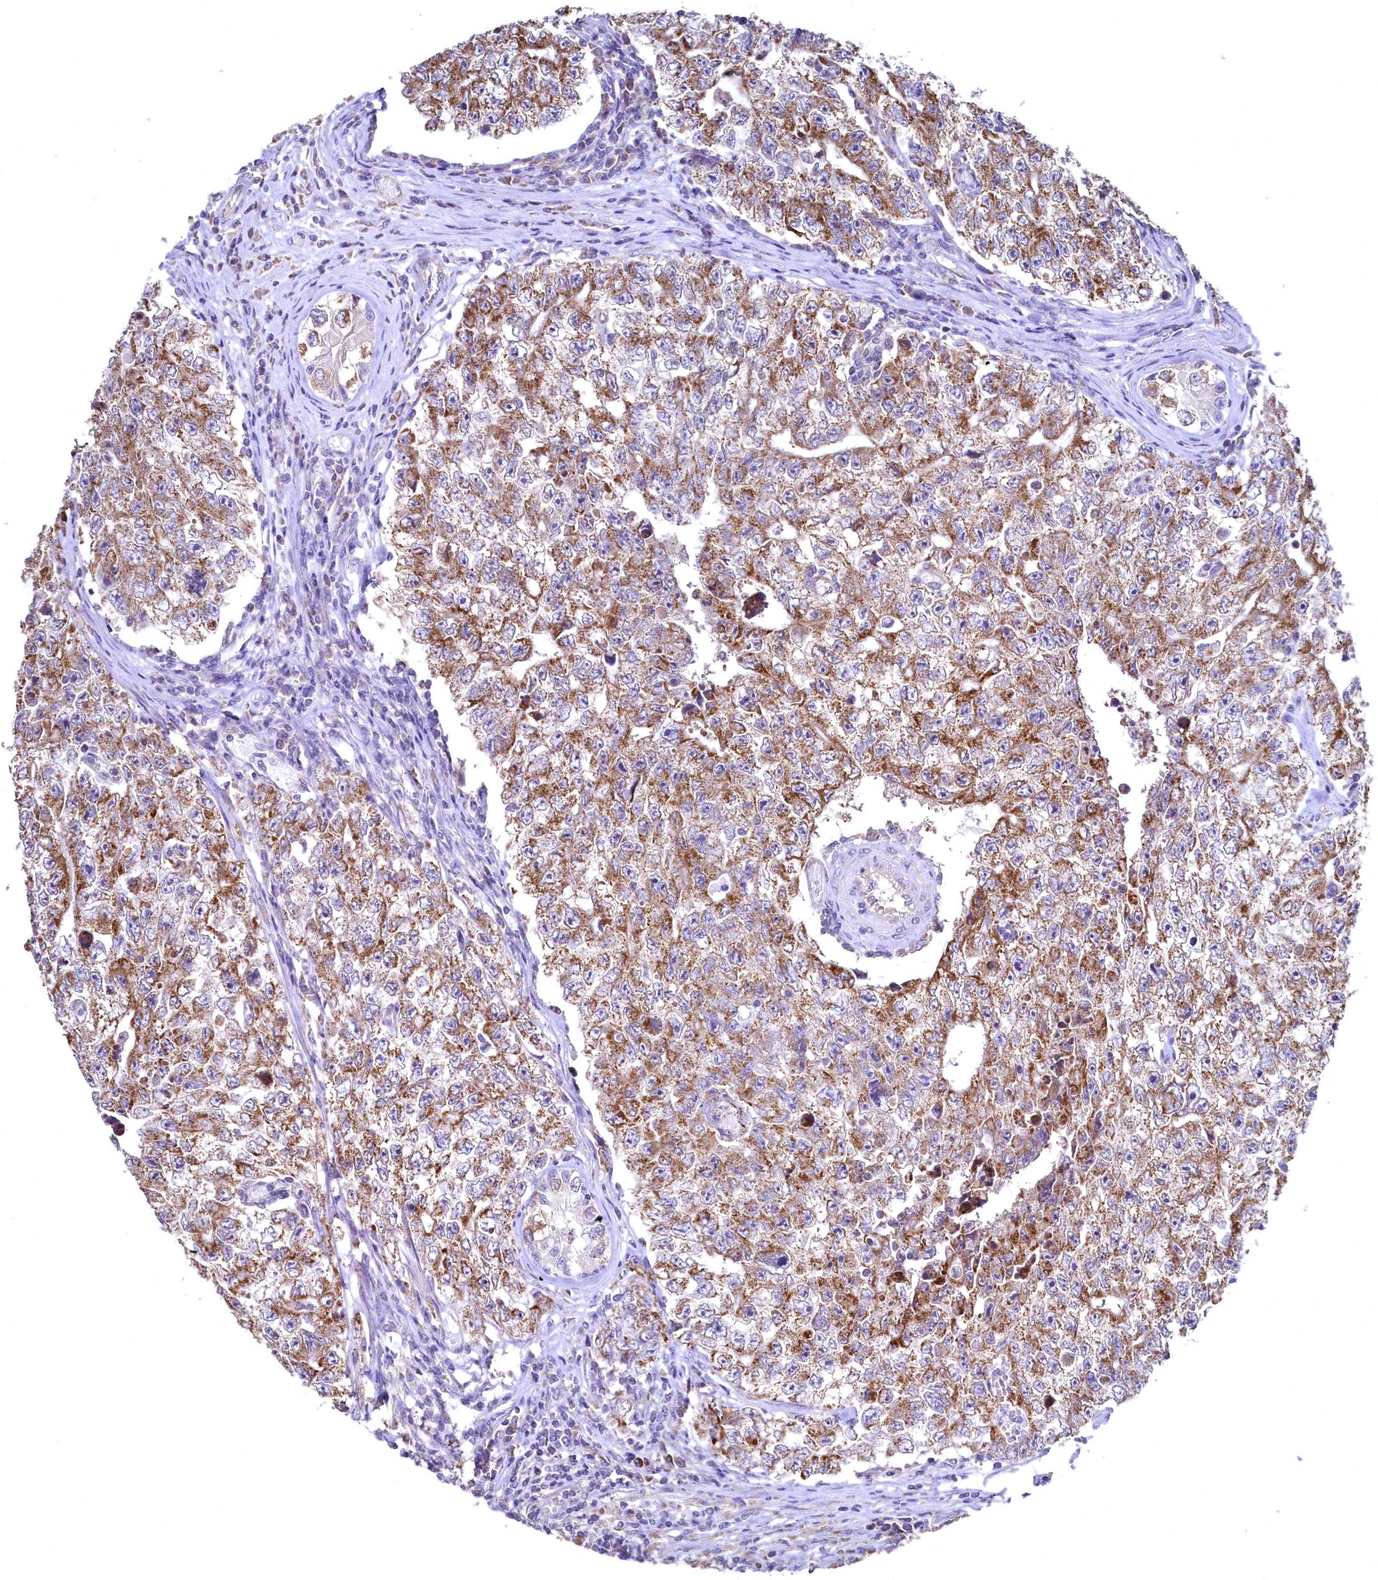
{"staining": {"intensity": "moderate", "quantity": ">75%", "location": "cytoplasmic/membranous"}, "tissue": "testis cancer", "cell_type": "Tumor cells", "image_type": "cancer", "snomed": [{"axis": "morphology", "description": "Carcinoma, Embryonal, NOS"}, {"axis": "topography", "description": "Testis"}], "caption": "A micrograph of human embryonal carcinoma (testis) stained for a protein shows moderate cytoplasmic/membranous brown staining in tumor cells. Nuclei are stained in blue.", "gene": "MRPL57", "patient": {"sex": "male", "age": 17}}